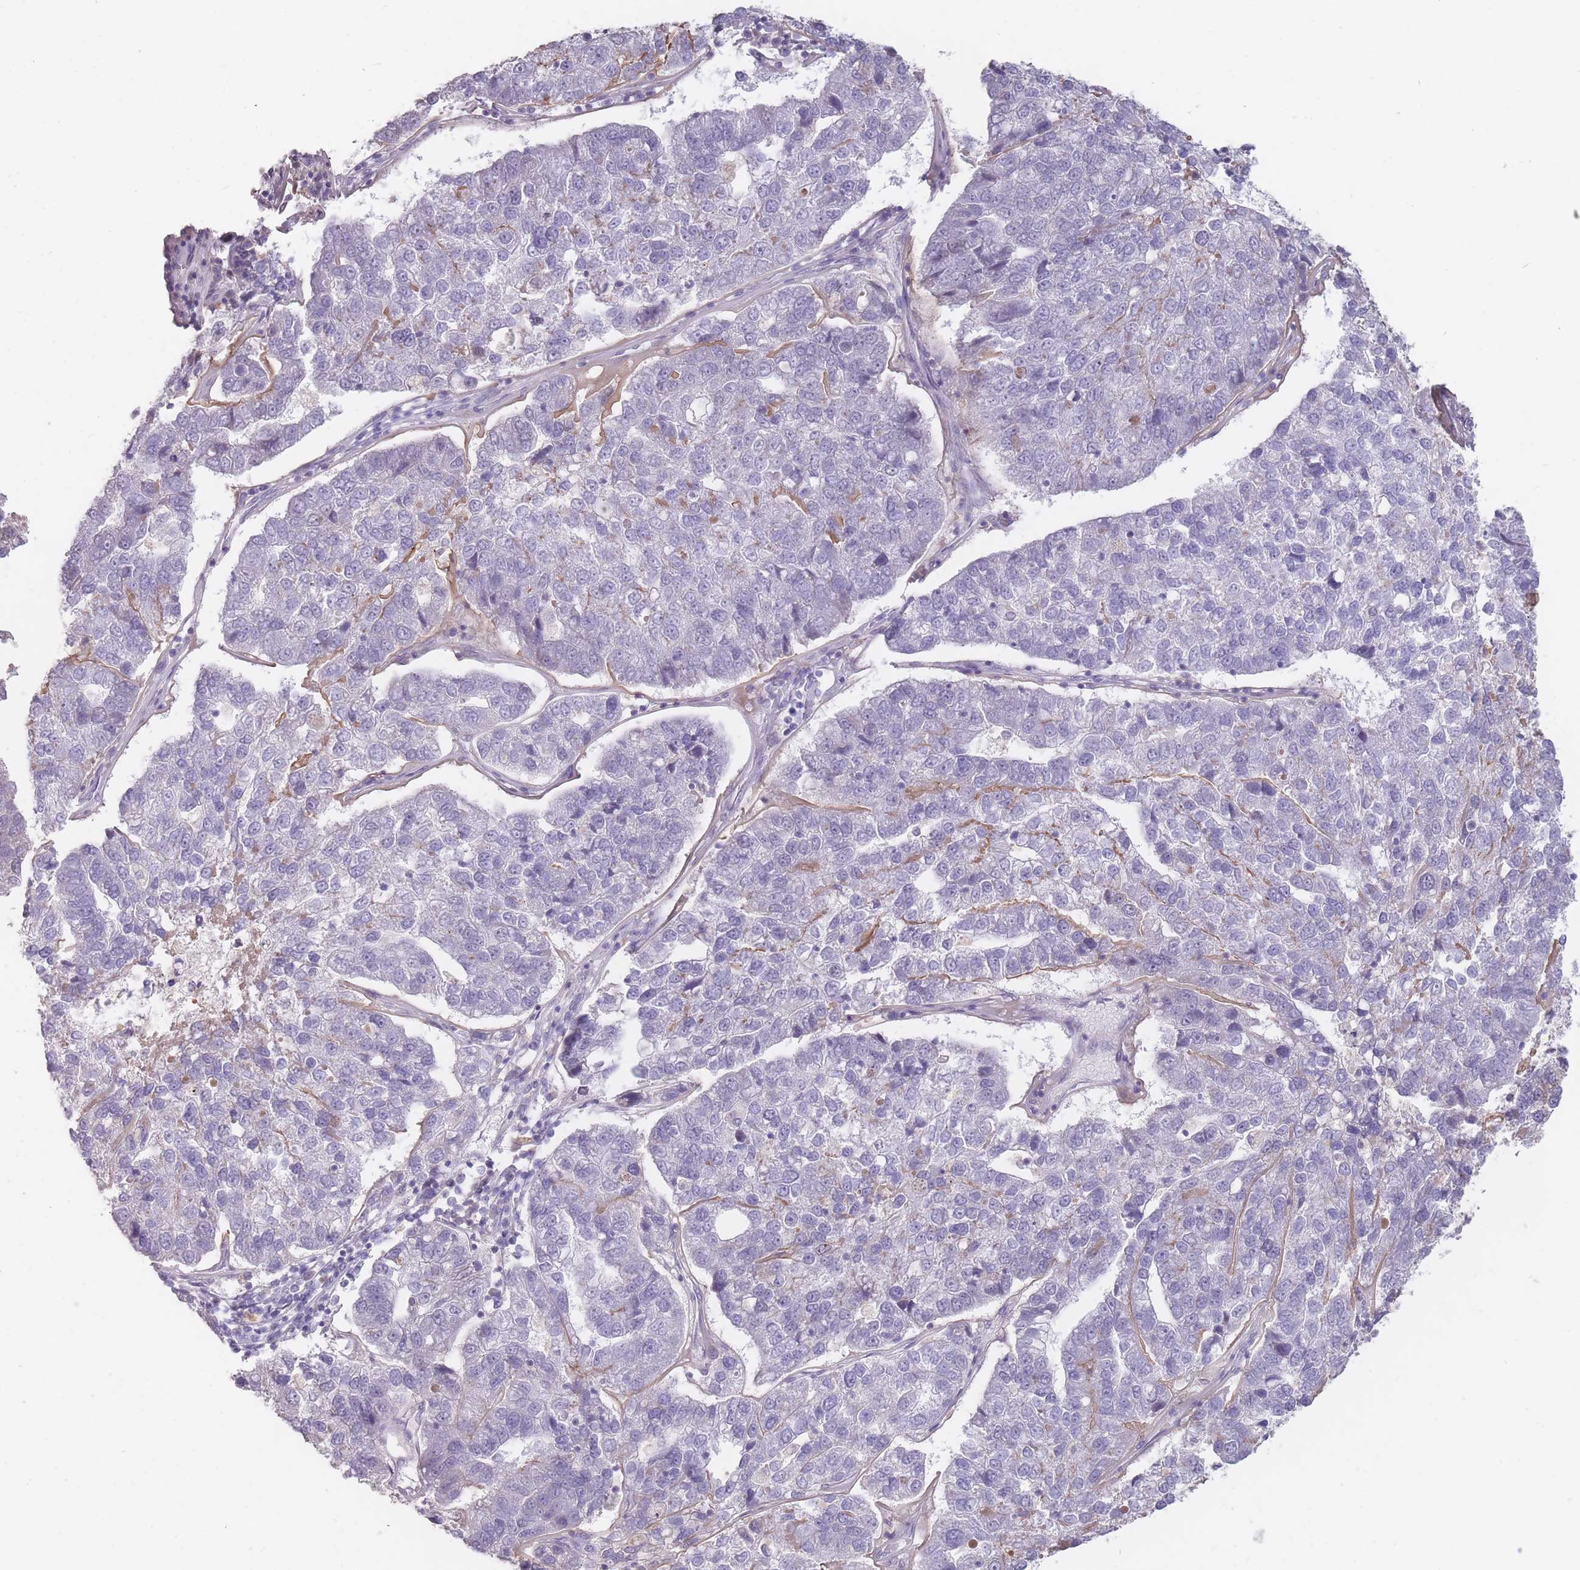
{"staining": {"intensity": "negative", "quantity": "none", "location": "none"}, "tissue": "pancreatic cancer", "cell_type": "Tumor cells", "image_type": "cancer", "snomed": [{"axis": "morphology", "description": "Adenocarcinoma, NOS"}, {"axis": "topography", "description": "Pancreas"}], "caption": "High magnification brightfield microscopy of pancreatic cancer (adenocarcinoma) stained with DAB (brown) and counterstained with hematoxylin (blue): tumor cells show no significant positivity. (DAB (3,3'-diaminobenzidine) IHC, high magnification).", "gene": "HNRNPUL1", "patient": {"sex": "female", "age": 61}}